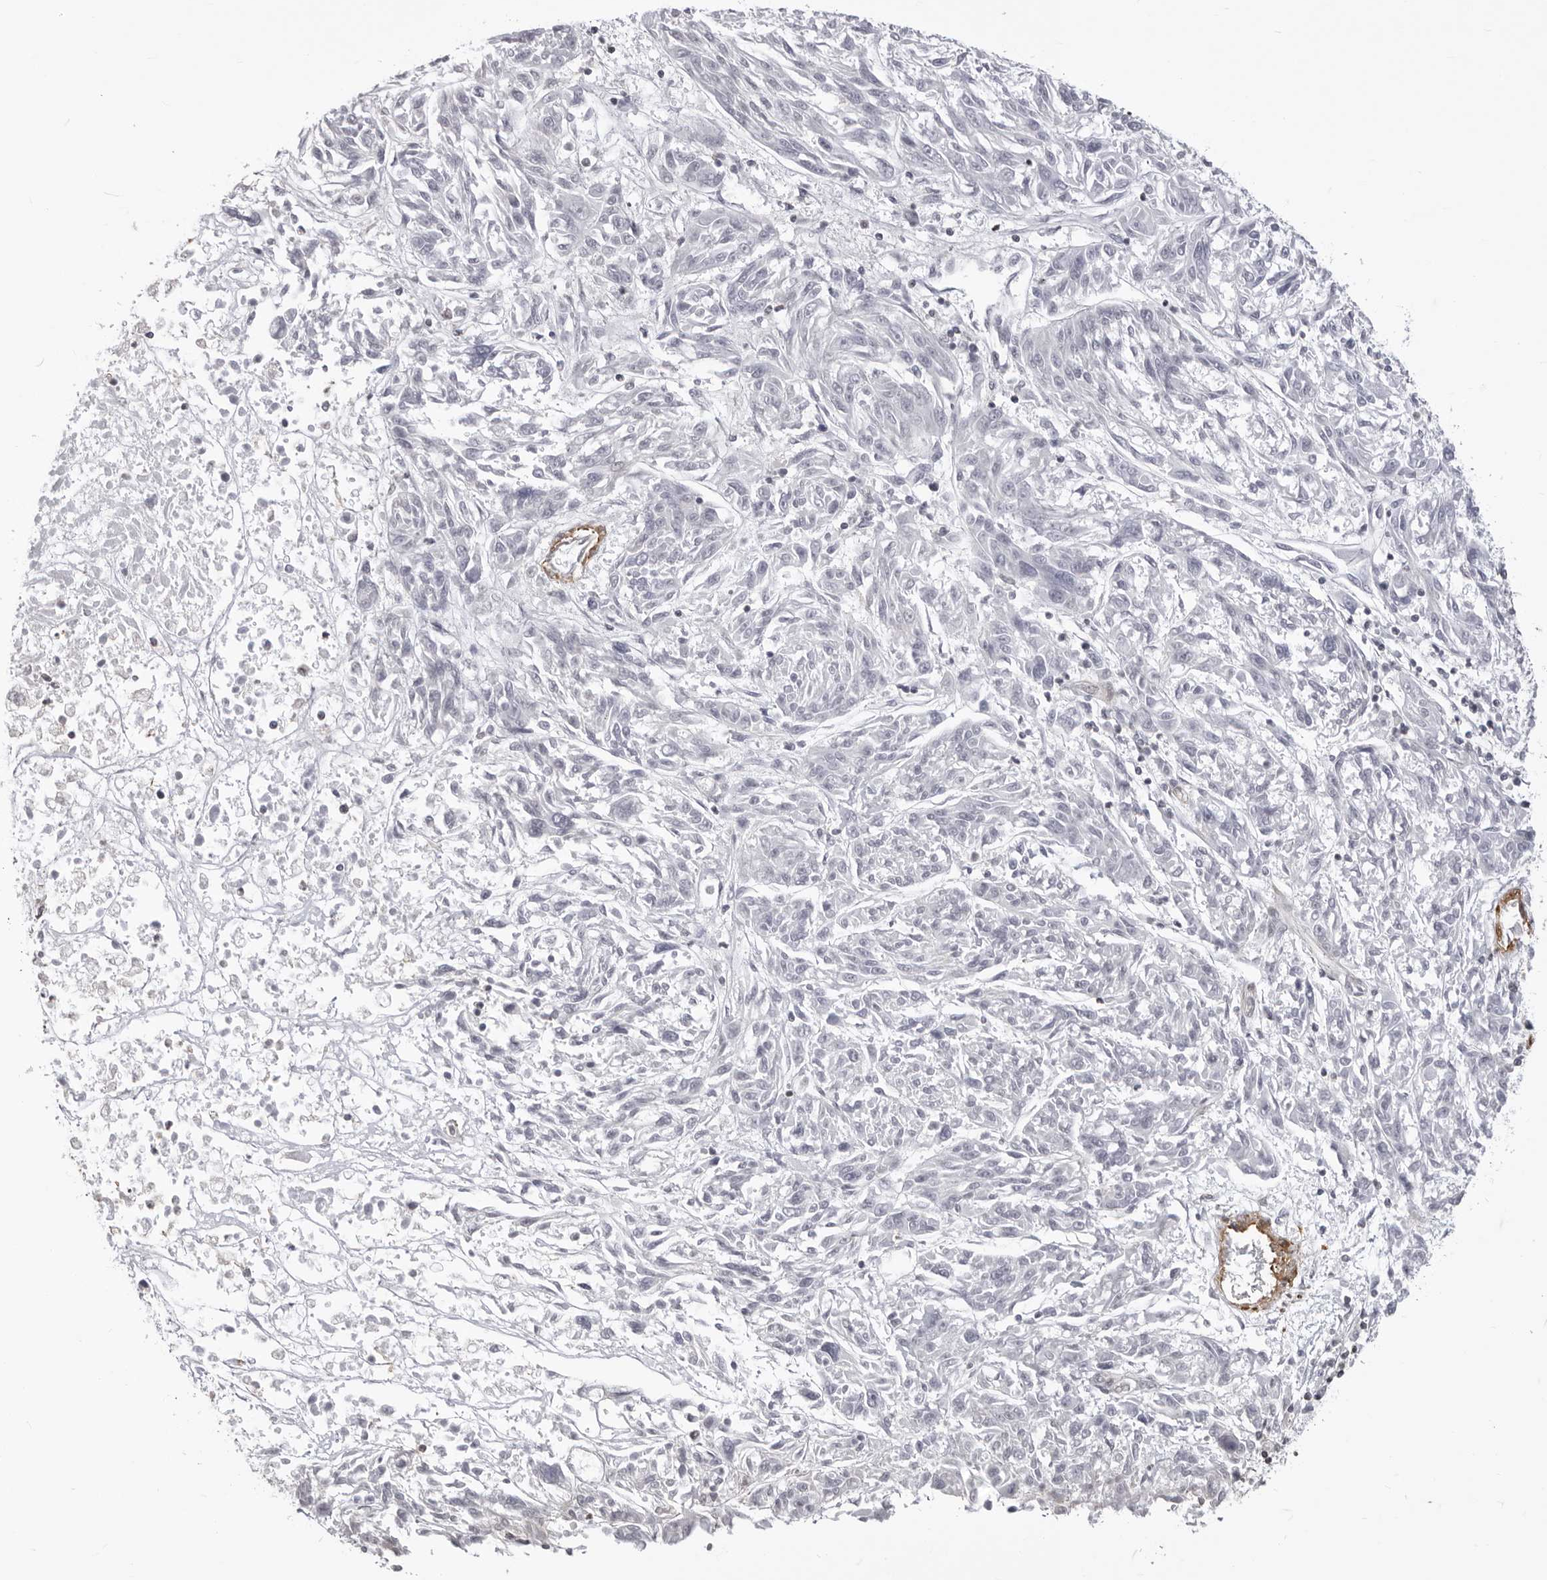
{"staining": {"intensity": "negative", "quantity": "none", "location": "none"}, "tissue": "melanoma", "cell_type": "Tumor cells", "image_type": "cancer", "snomed": [{"axis": "morphology", "description": "Malignant melanoma, NOS"}, {"axis": "topography", "description": "Skin"}], "caption": "Immunohistochemistry (IHC) image of neoplastic tissue: melanoma stained with DAB shows no significant protein positivity in tumor cells.", "gene": "UNK", "patient": {"sex": "male", "age": 53}}